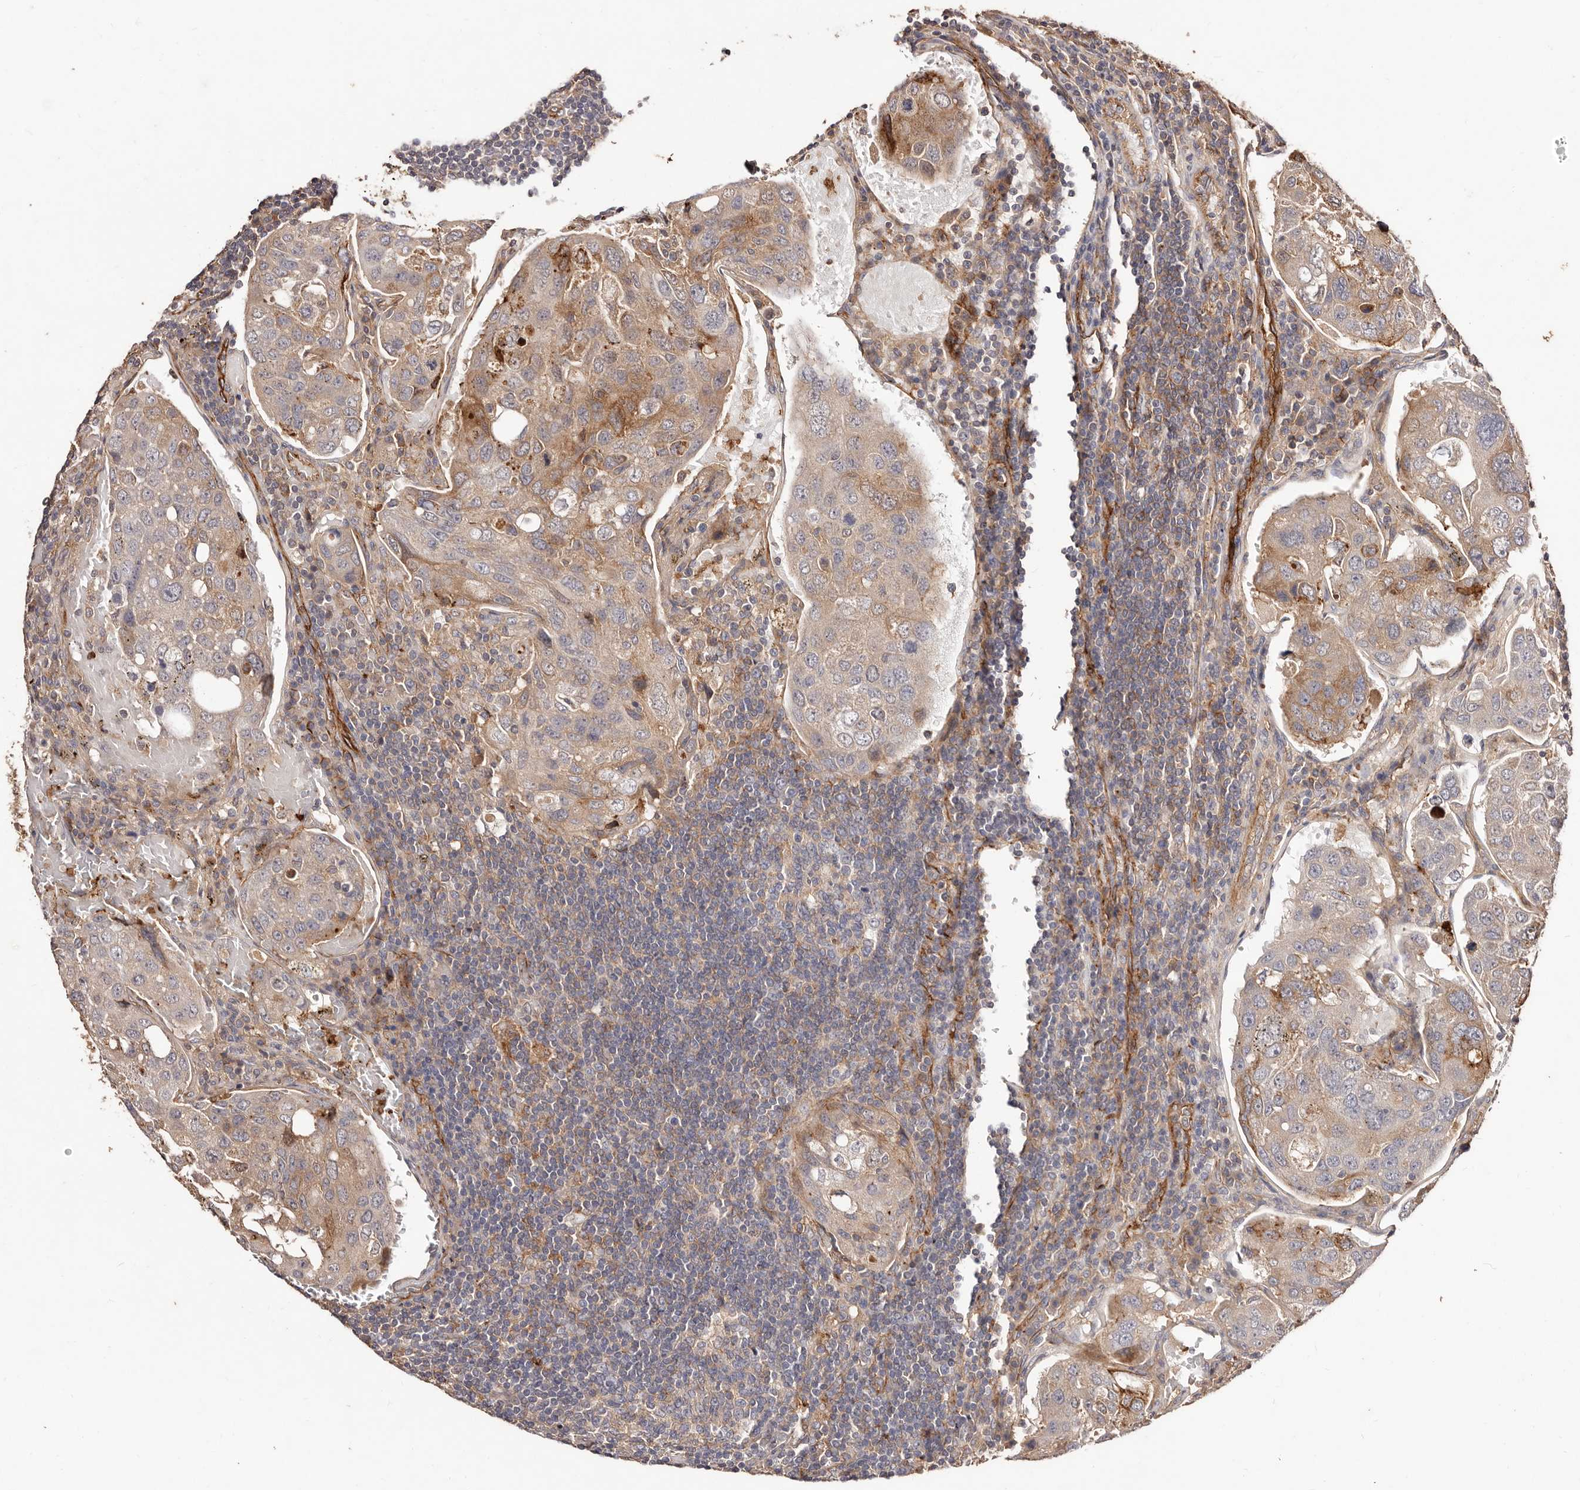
{"staining": {"intensity": "moderate", "quantity": "<25%", "location": "cytoplasmic/membranous"}, "tissue": "urothelial cancer", "cell_type": "Tumor cells", "image_type": "cancer", "snomed": [{"axis": "morphology", "description": "Urothelial carcinoma, High grade"}, {"axis": "topography", "description": "Lymph node"}, {"axis": "topography", "description": "Urinary bladder"}], "caption": "High-grade urothelial carcinoma stained with a protein marker demonstrates moderate staining in tumor cells.", "gene": "CCL14", "patient": {"sex": "male", "age": 51}}